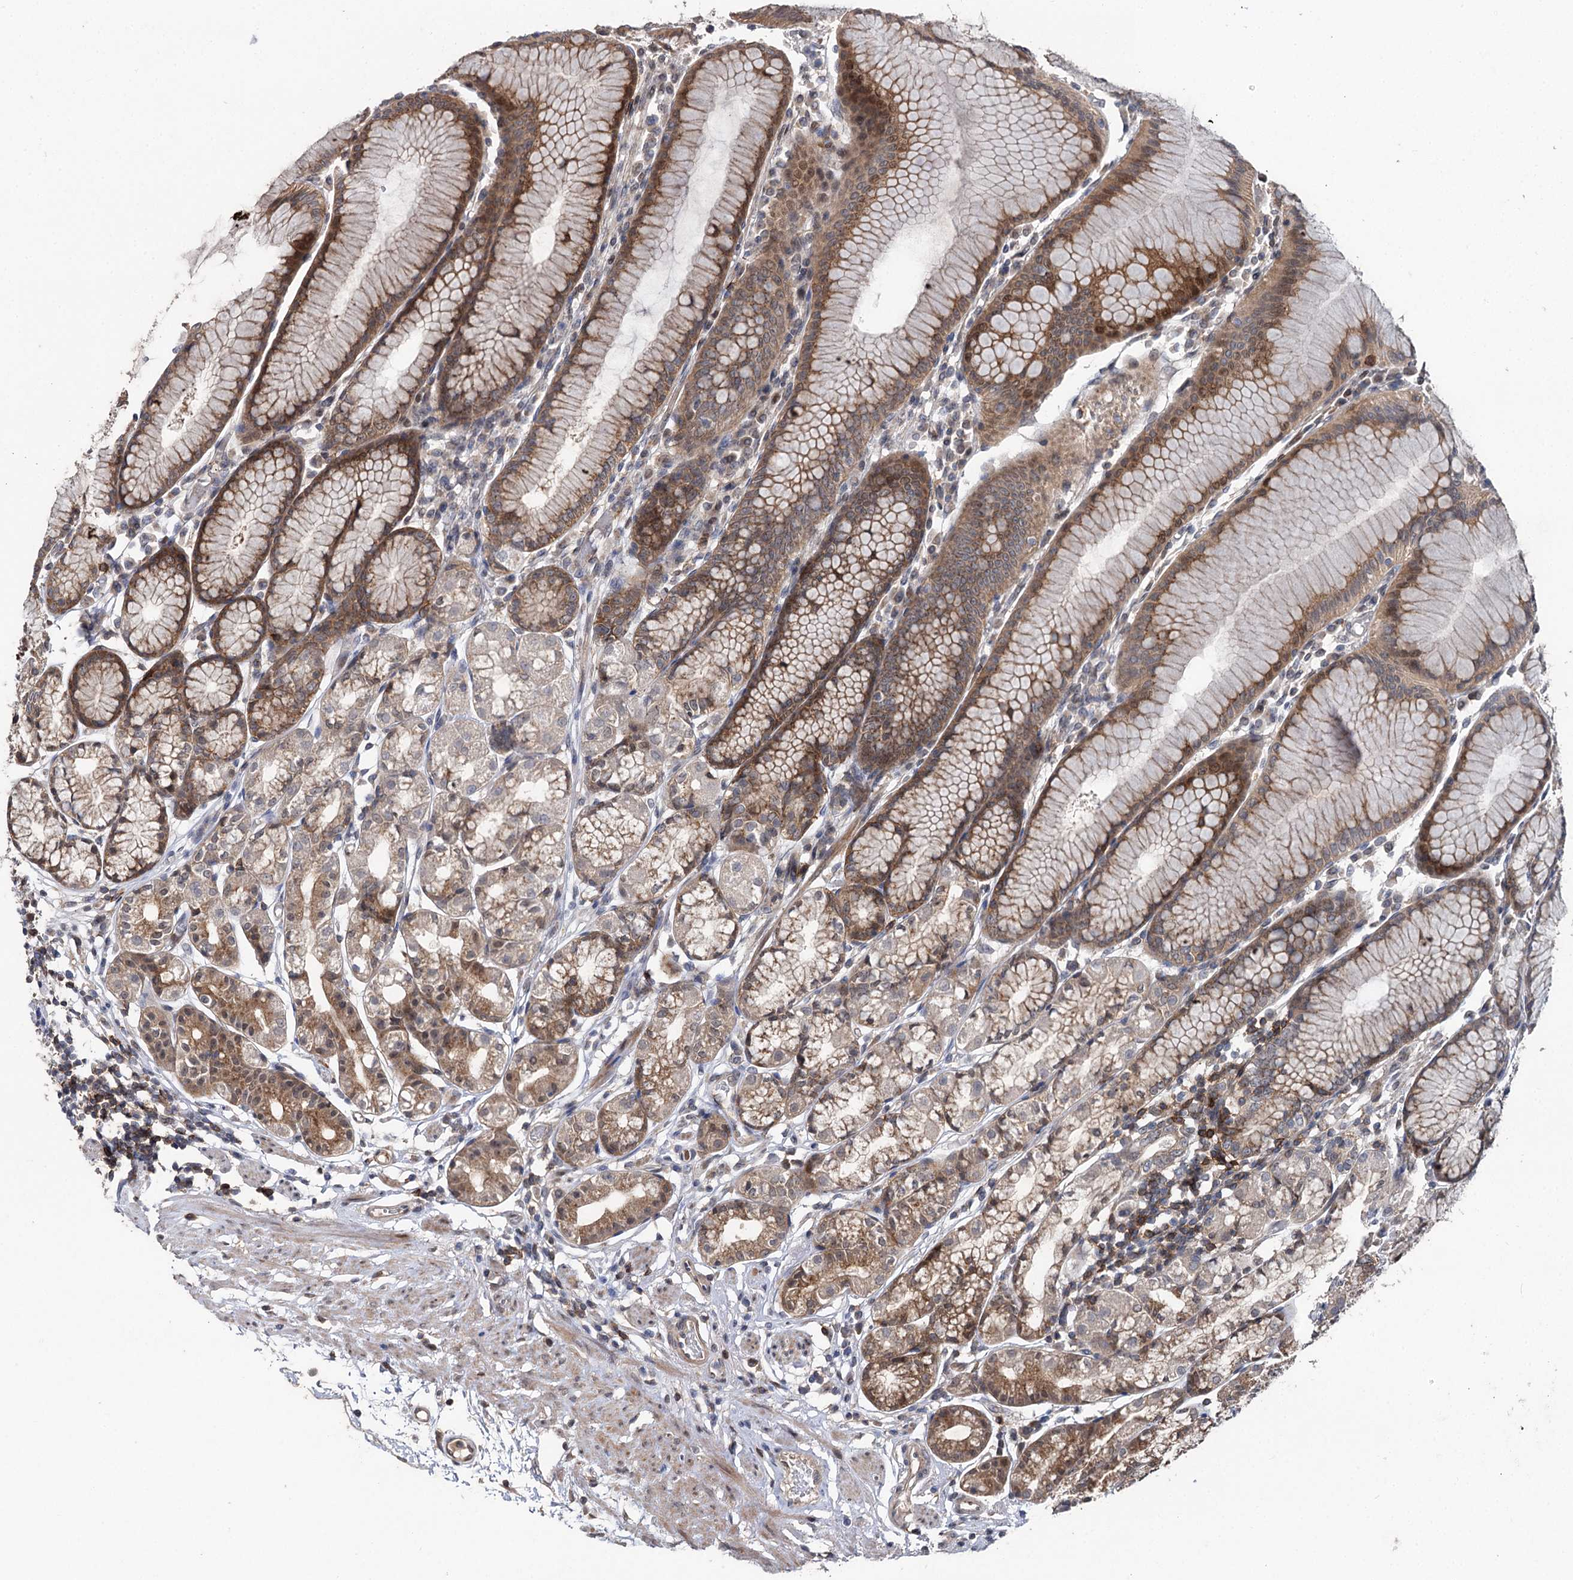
{"staining": {"intensity": "moderate", "quantity": ">75%", "location": "cytoplasmic/membranous"}, "tissue": "stomach", "cell_type": "Glandular cells", "image_type": "normal", "snomed": [{"axis": "morphology", "description": "Normal tissue, NOS"}, {"axis": "topography", "description": "Stomach"}], "caption": "Stomach stained with immunohistochemistry demonstrates moderate cytoplasmic/membranous staining in approximately >75% of glandular cells.", "gene": "STX6", "patient": {"sex": "female", "age": 57}}